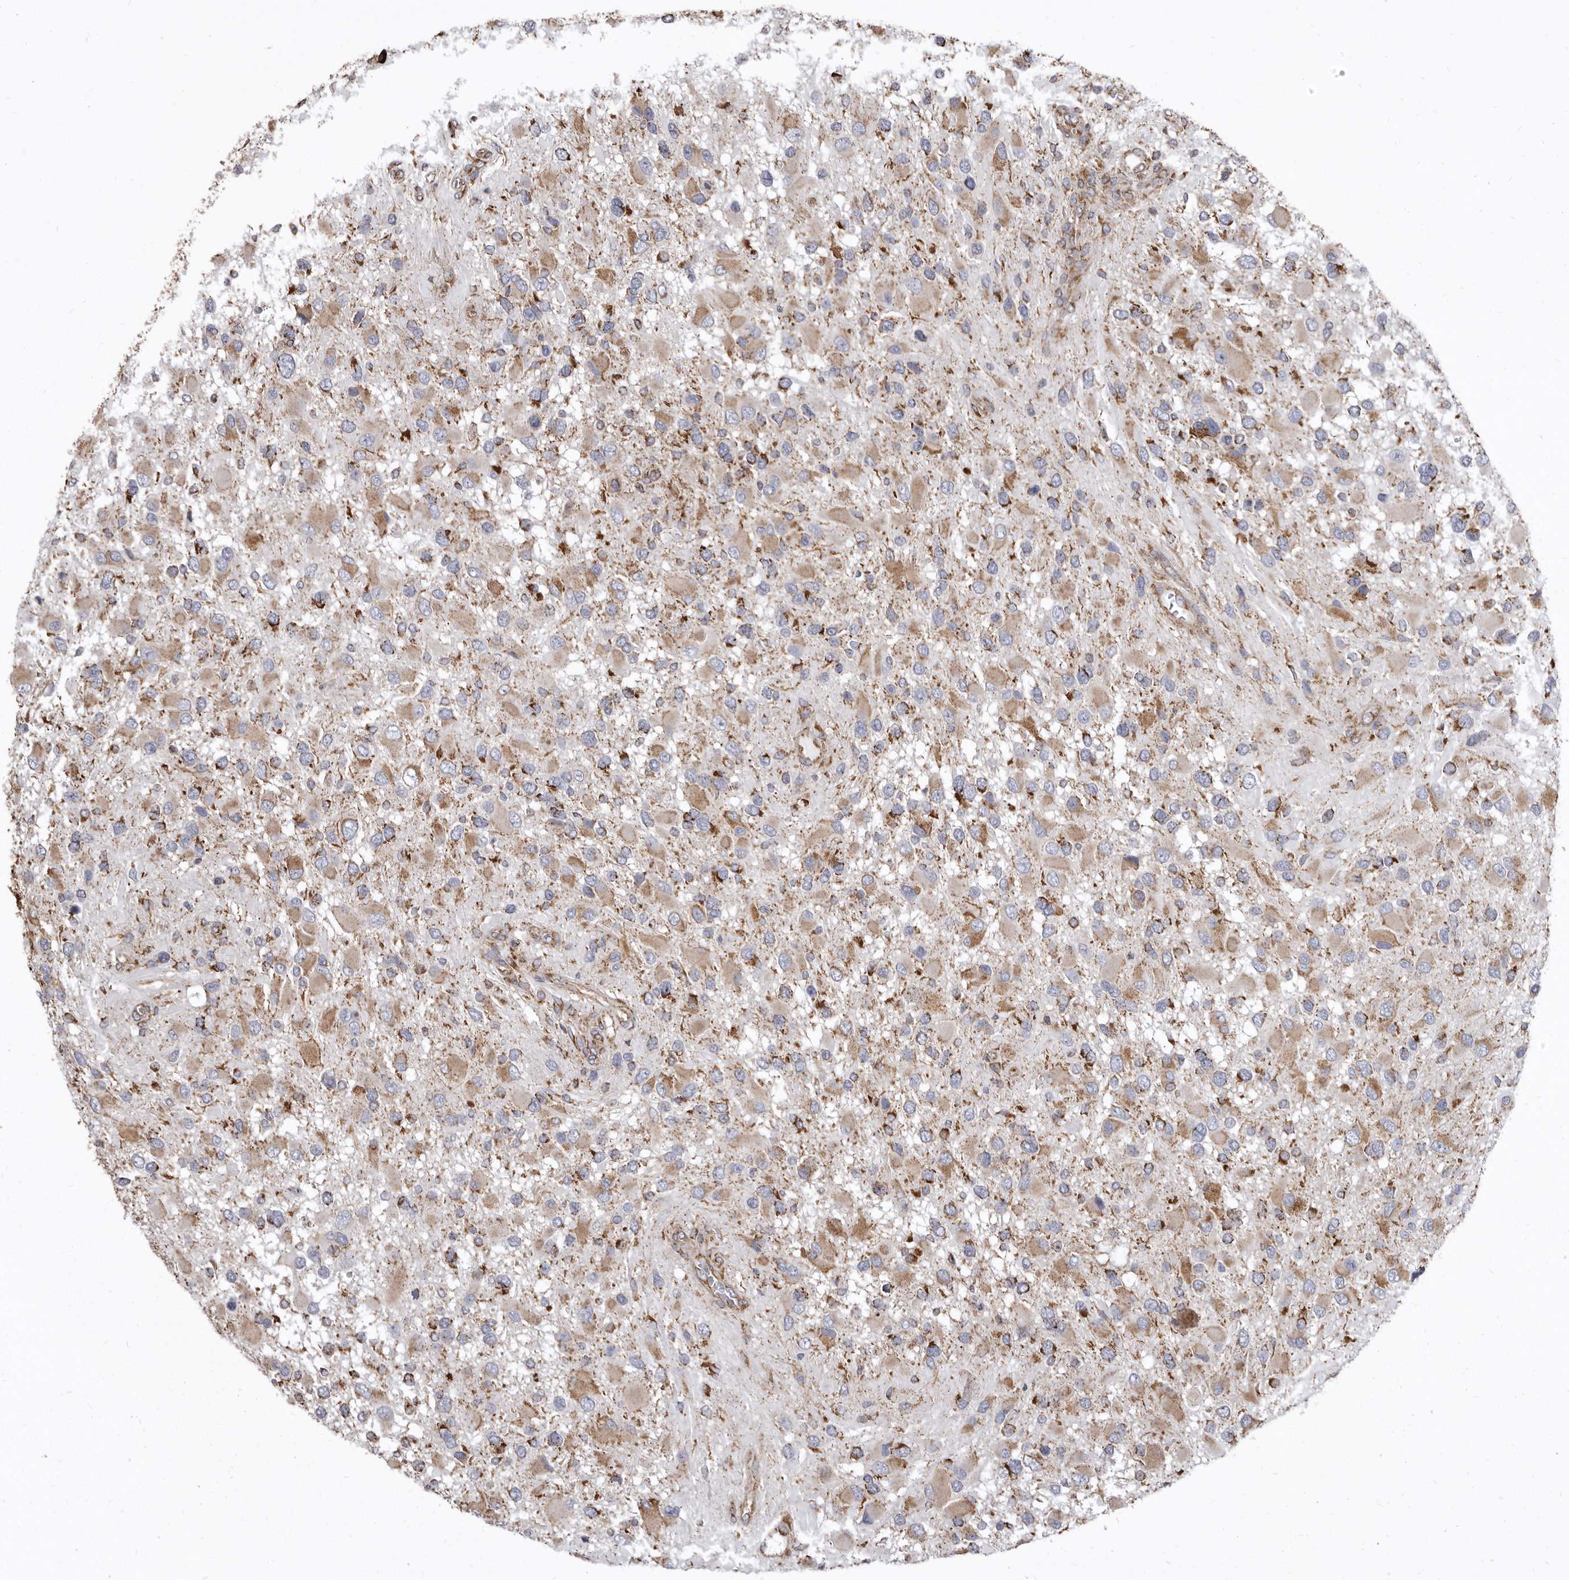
{"staining": {"intensity": "moderate", "quantity": "25%-75%", "location": "cytoplasmic/membranous"}, "tissue": "glioma", "cell_type": "Tumor cells", "image_type": "cancer", "snomed": [{"axis": "morphology", "description": "Glioma, malignant, High grade"}, {"axis": "topography", "description": "Brain"}], "caption": "High-grade glioma (malignant) stained with a brown dye displays moderate cytoplasmic/membranous positive positivity in approximately 25%-75% of tumor cells.", "gene": "CDK5RAP3", "patient": {"sex": "male", "age": 53}}